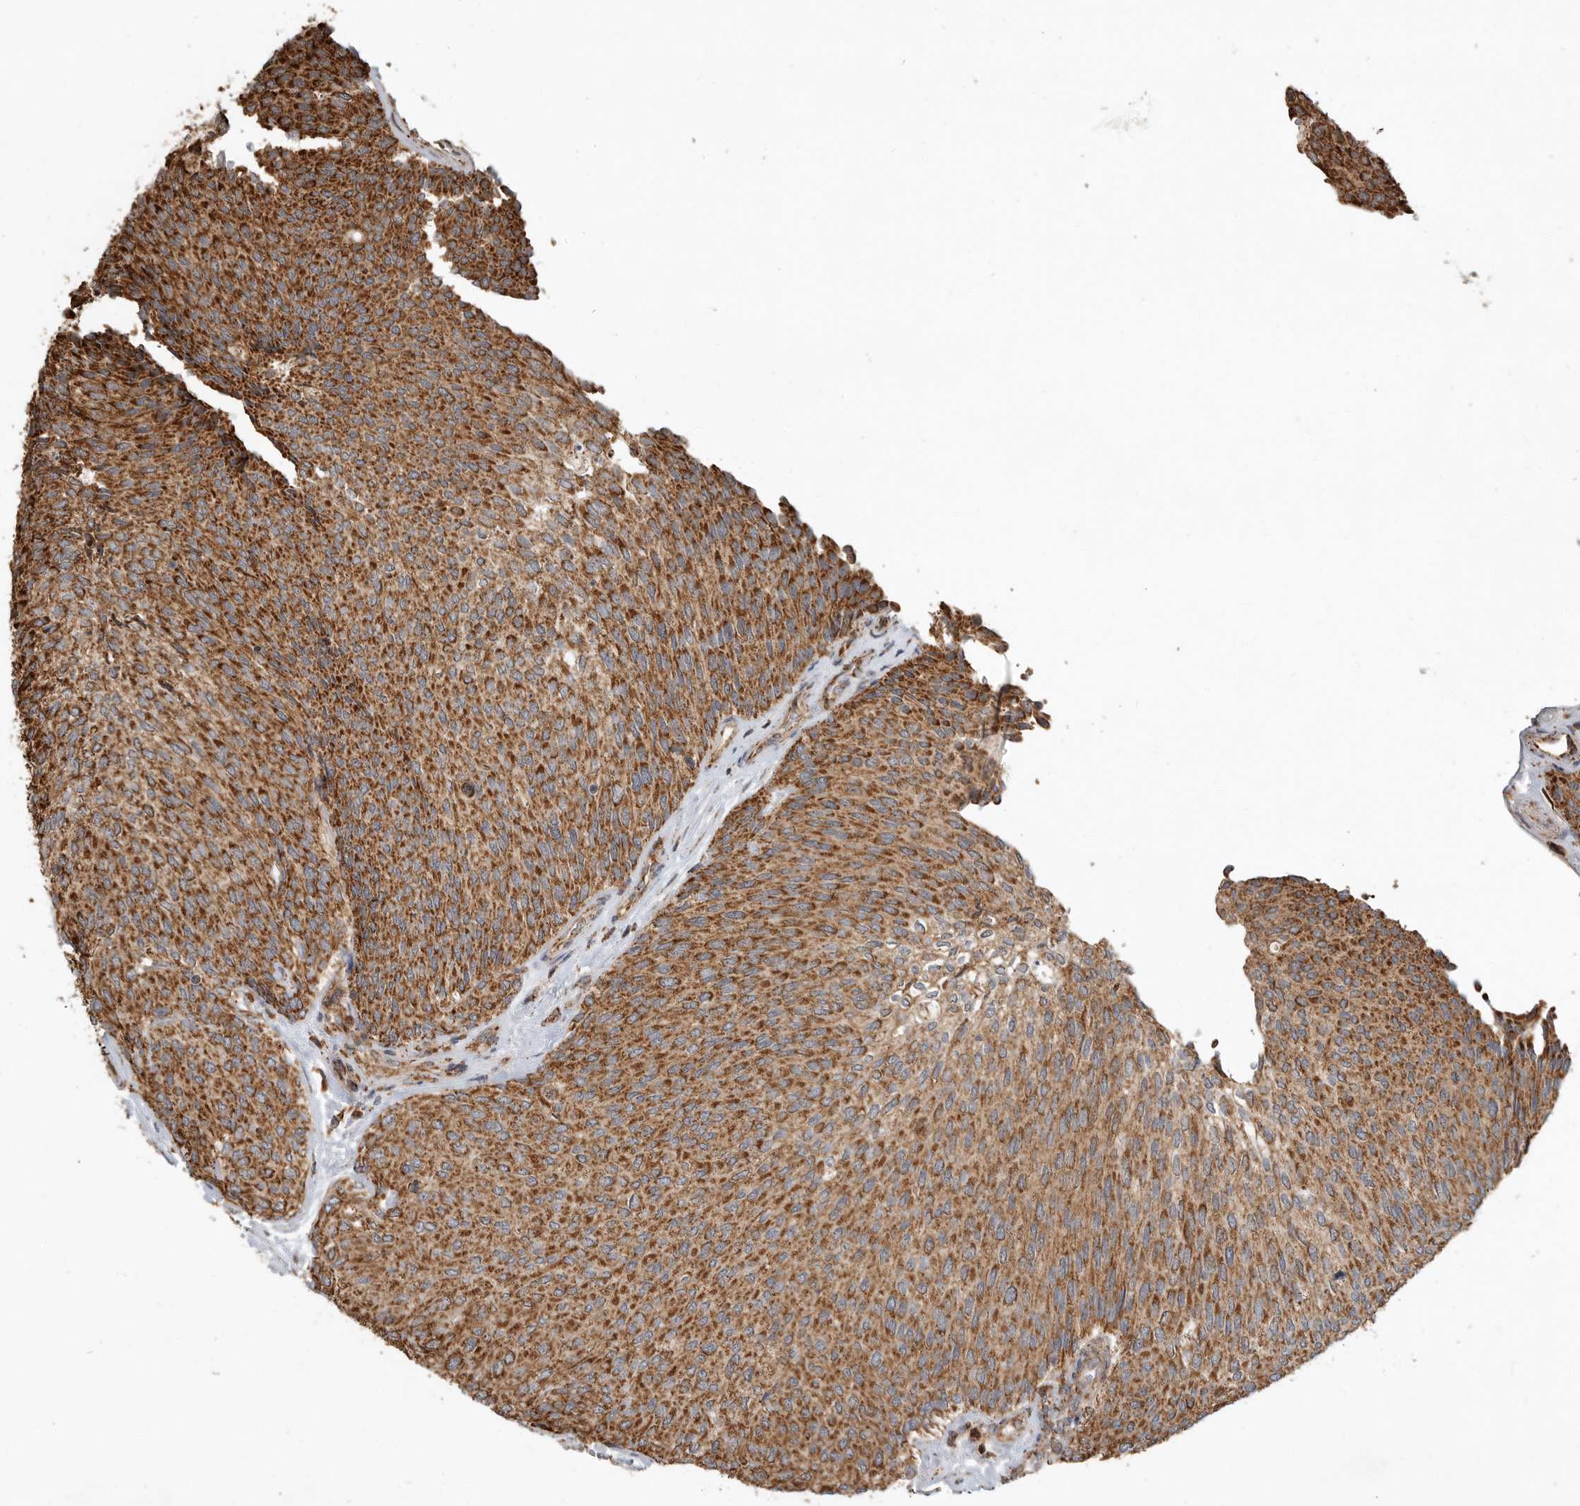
{"staining": {"intensity": "strong", "quantity": ">75%", "location": "cytoplasmic/membranous"}, "tissue": "urothelial cancer", "cell_type": "Tumor cells", "image_type": "cancer", "snomed": [{"axis": "morphology", "description": "Urothelial carcinoma, Low grade"}, {"axis": "topography", "description": "Urinary bladder"}], "caption": "Immunohistochemical staining of human urothelial cancer reveals high levels of strong cytoplasmic/membranous protein positivity in approximately >75% of tumor cells.", "gene": "GCNT2", "patient": {"sex": "female", "age": 79}}